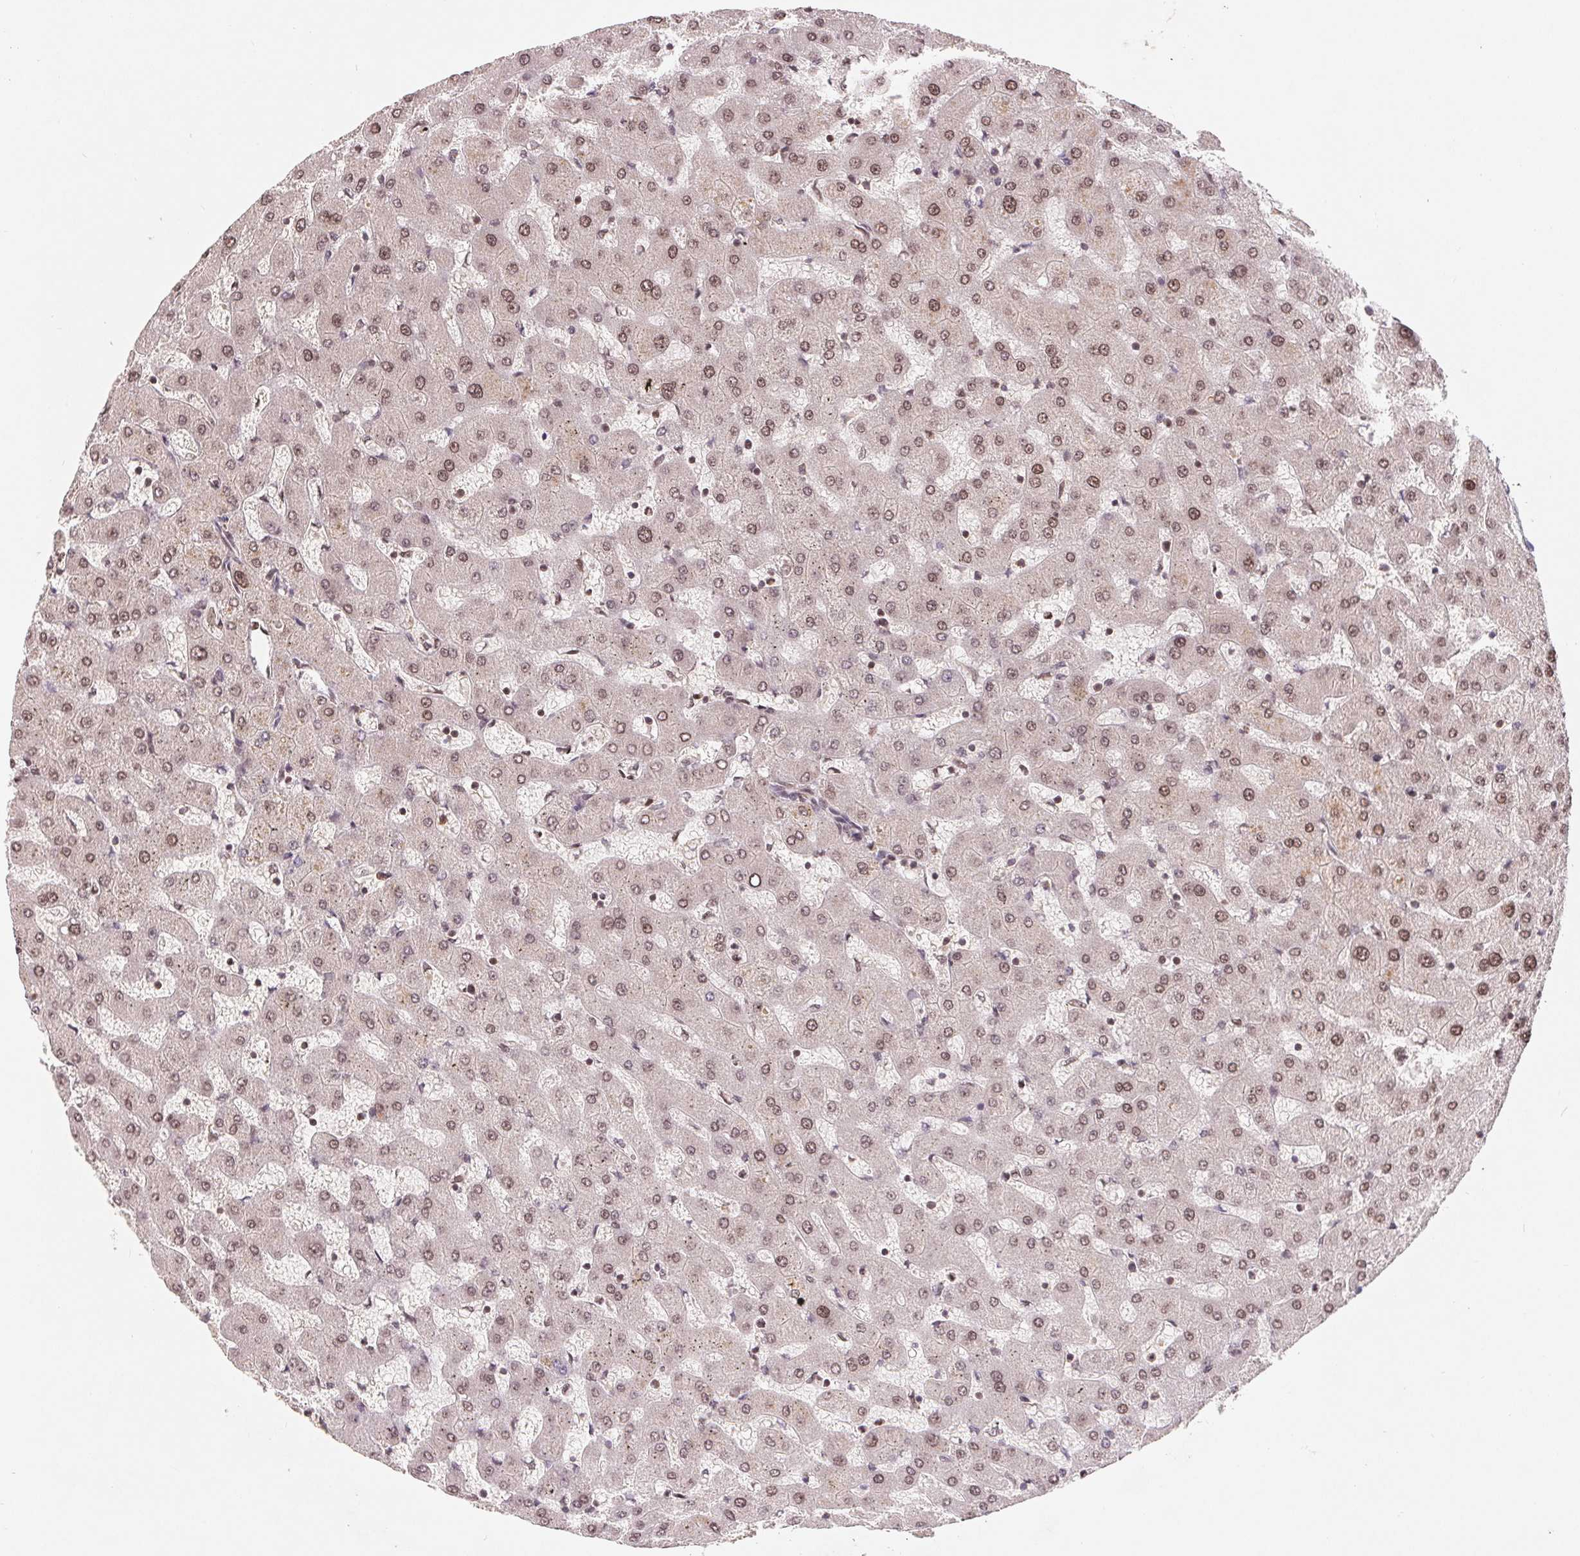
{"staining": {"intensity": "moderate", "quantity": ">75%", "location": "nuclear"}, "tissue": "liver", "cell_type": "Cholangiocytes", "image_type": "normal", "snomed": [{"axis": "morphology", "description": "Normal tissue, NOS"}, {"axis": "topography", "description": "Liver"}], "caption": "This micrograph demonstrates immunohistochemistry staining of normal human liver, with medium moderate nuclear expression in about >75% of cholangiocytes.", "gene": "HMGN3", "patient": {"sex": "female", "age": 63}}